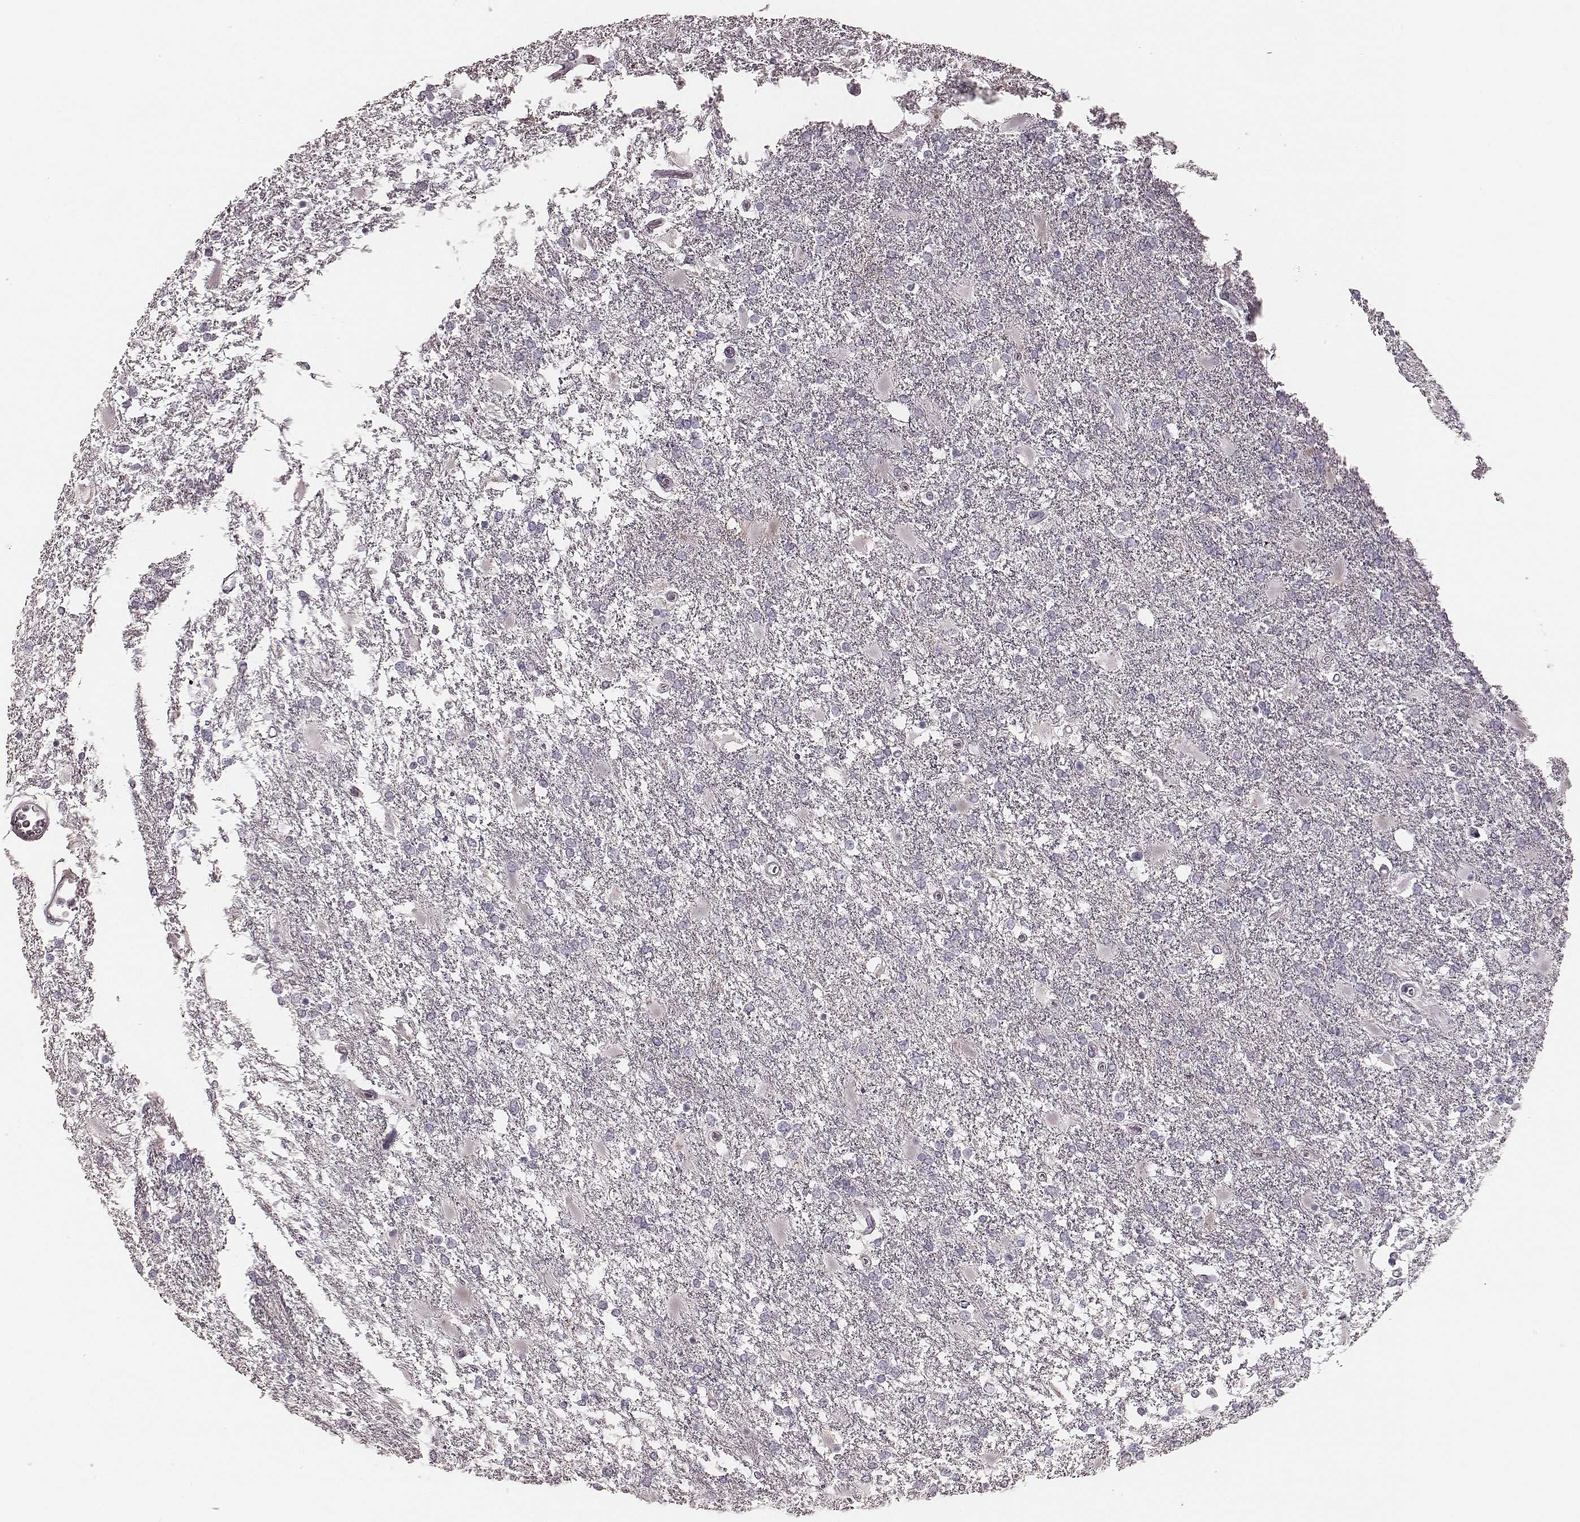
{"staining": {"intensity": "negative", "quantity": "none", "location": "none"}, "tissue": "glioma", "cell_type": "Tumor cells", "image_type": "cancer", "snomed": [{"axis": "morphology", "description": "Glioma, malignant, High grade"}, {"axis": "topography", "description": "Cerebral cortex"}], "caption": "There is no significant staining in tumor cells of glioma.", "gene": "ZP4", "patient": {"sex": "male", "age": 79}}